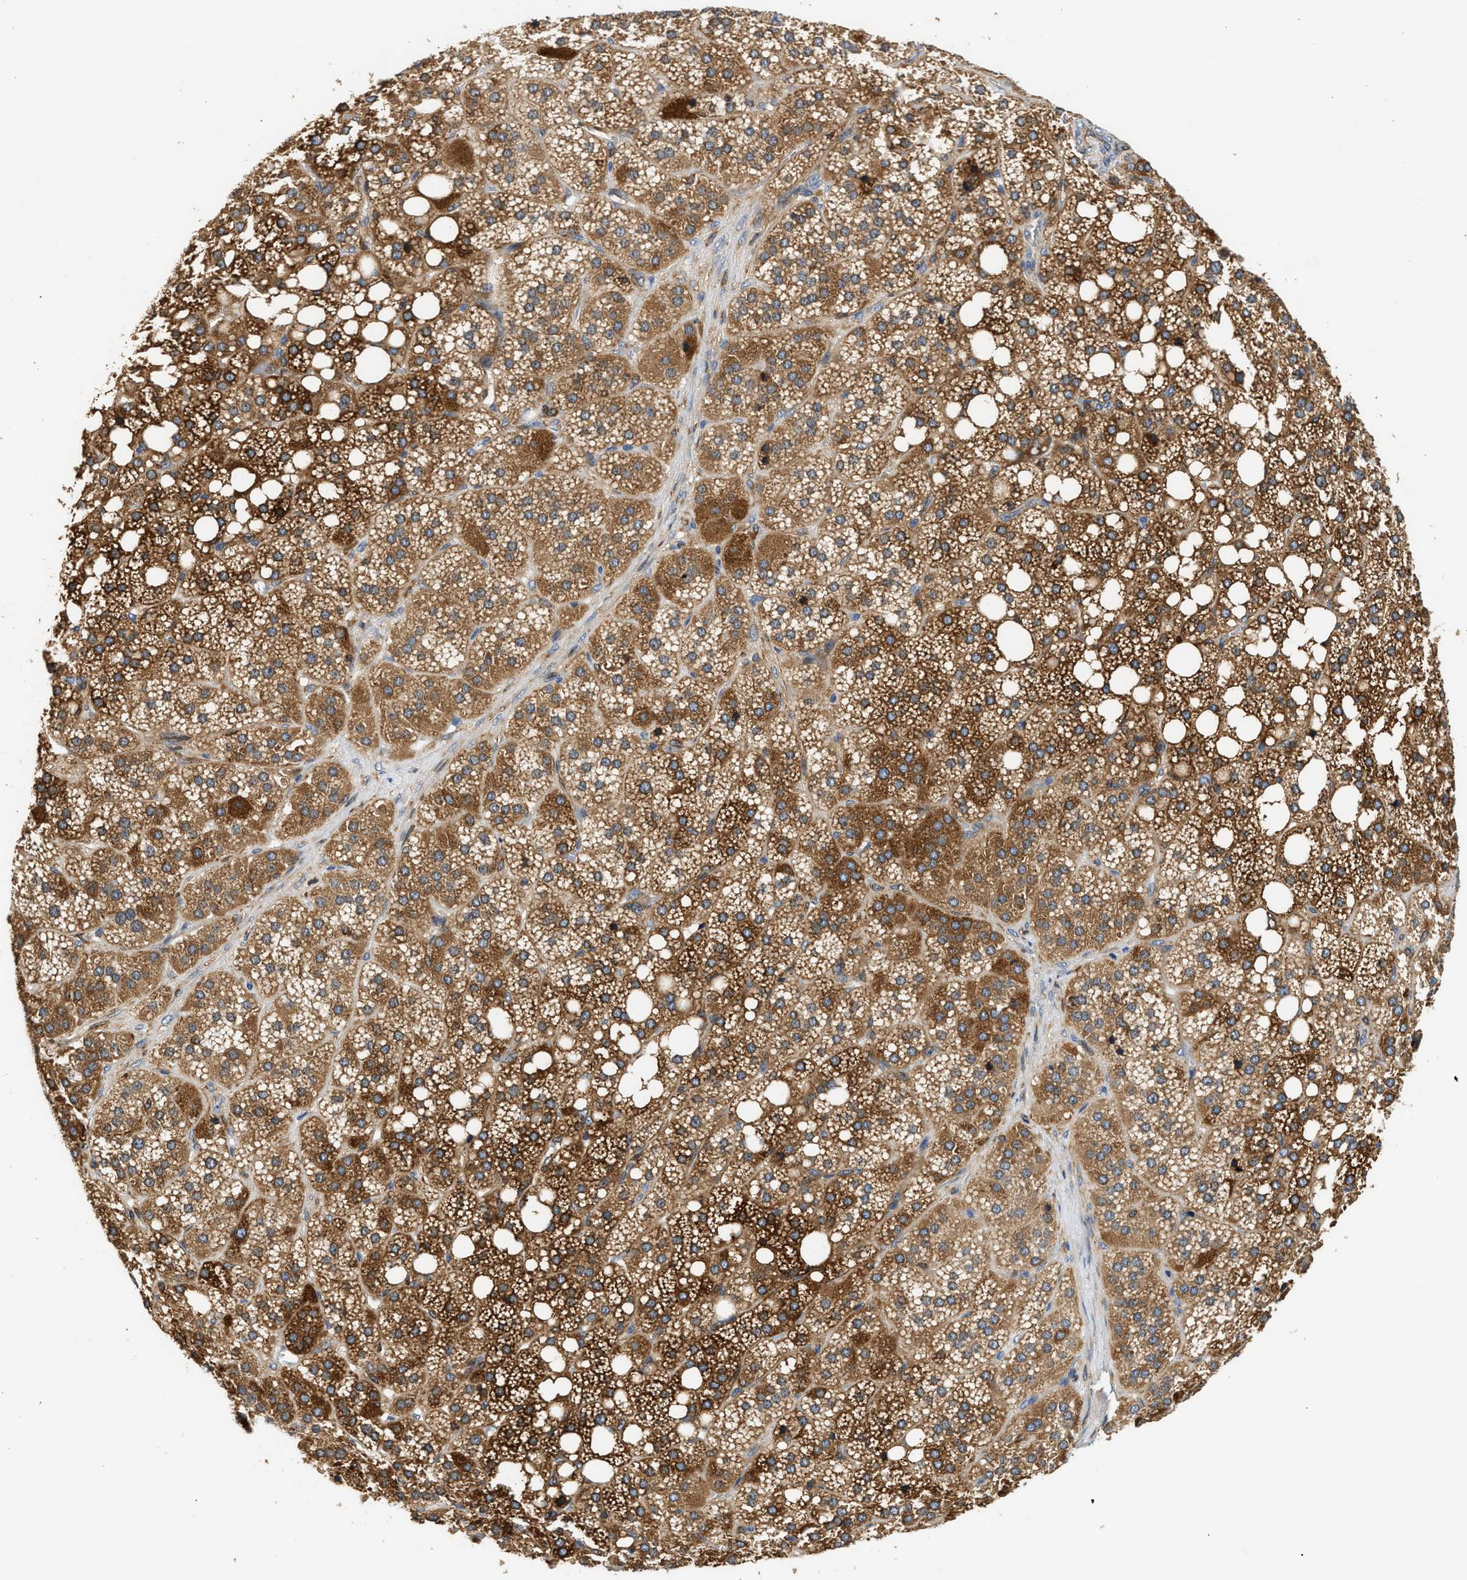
{"staining": {"intensity": "strong", "quantity": ">75%", "location": "cytoplasmic/membranous"}, "tissue": "adrenal gland", "cell_type": "Glandular cells", "image_type": "normal", "snomed": [{"axis": "morphology", "description": "Normal tissue, NOS"}, {"axis": "topography", "description": "Adrenal gland"}], "caption": "Unremarkable adrenal gland demonstrates strong cytoplasmic/membranous positivity in about >75% of glandular cells, visualized by immunohistochemistry.", "gene": "RAB31", "patient": {"sex": "female", "age": 59}}